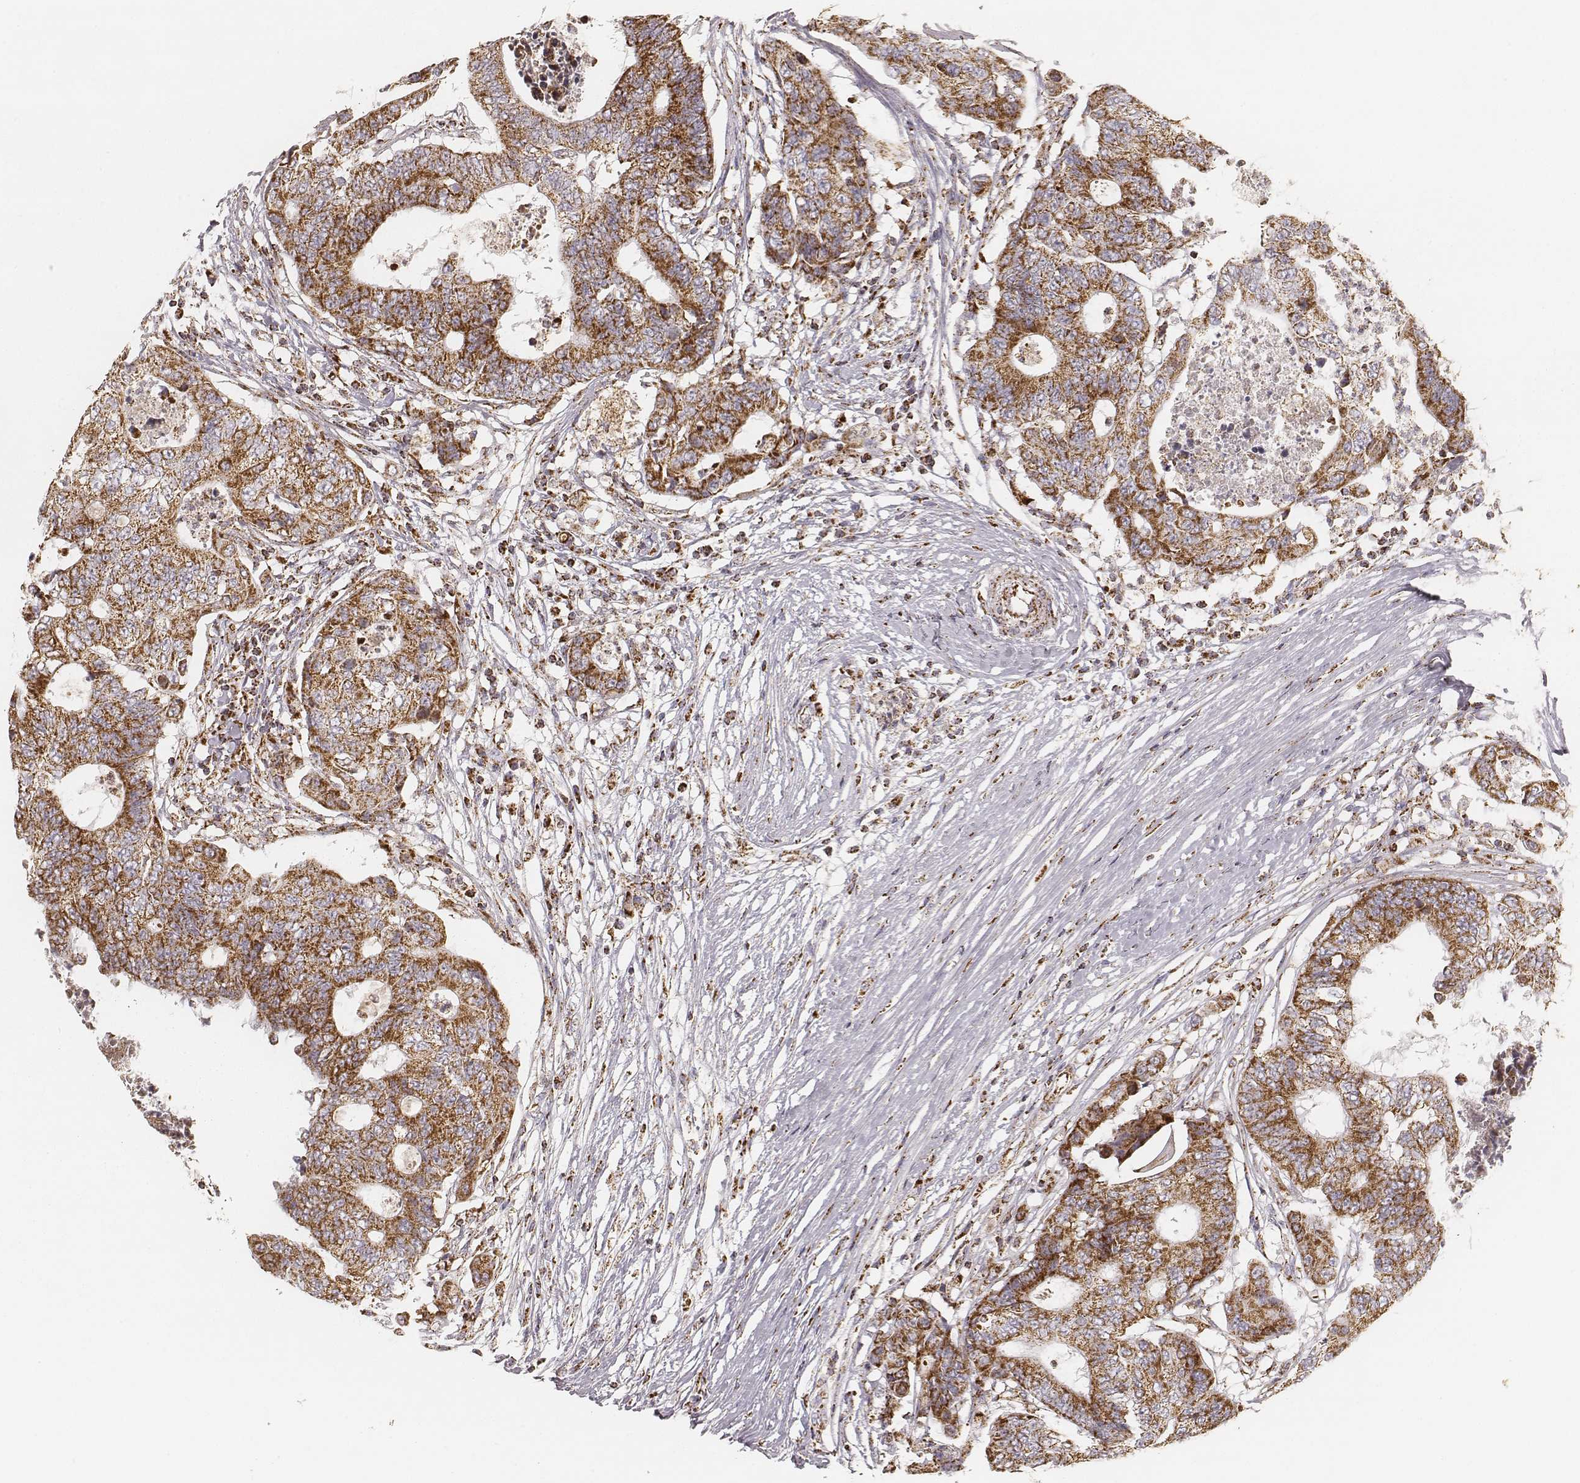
{"staining": {"intensity": "strong", "quantity": ">75%", "location": "cytoplasmic/membranous"}, "tissue": "colorectal cancer", "cell_type": "Tumor cells", "image_type": "cancer", "snomed": [{"axis": "morphology", "description": "Adenocarcinoma, NOS"}, {"axis": "topography", "description": "Colon"}], "caption": "A brown stain shows strong cytoplasmic/membranous staining of a protein in adenocarcinoma (colorectal) tumor cells.", "gene": "CS", "patient": {"sex": "female", "age": 48}}